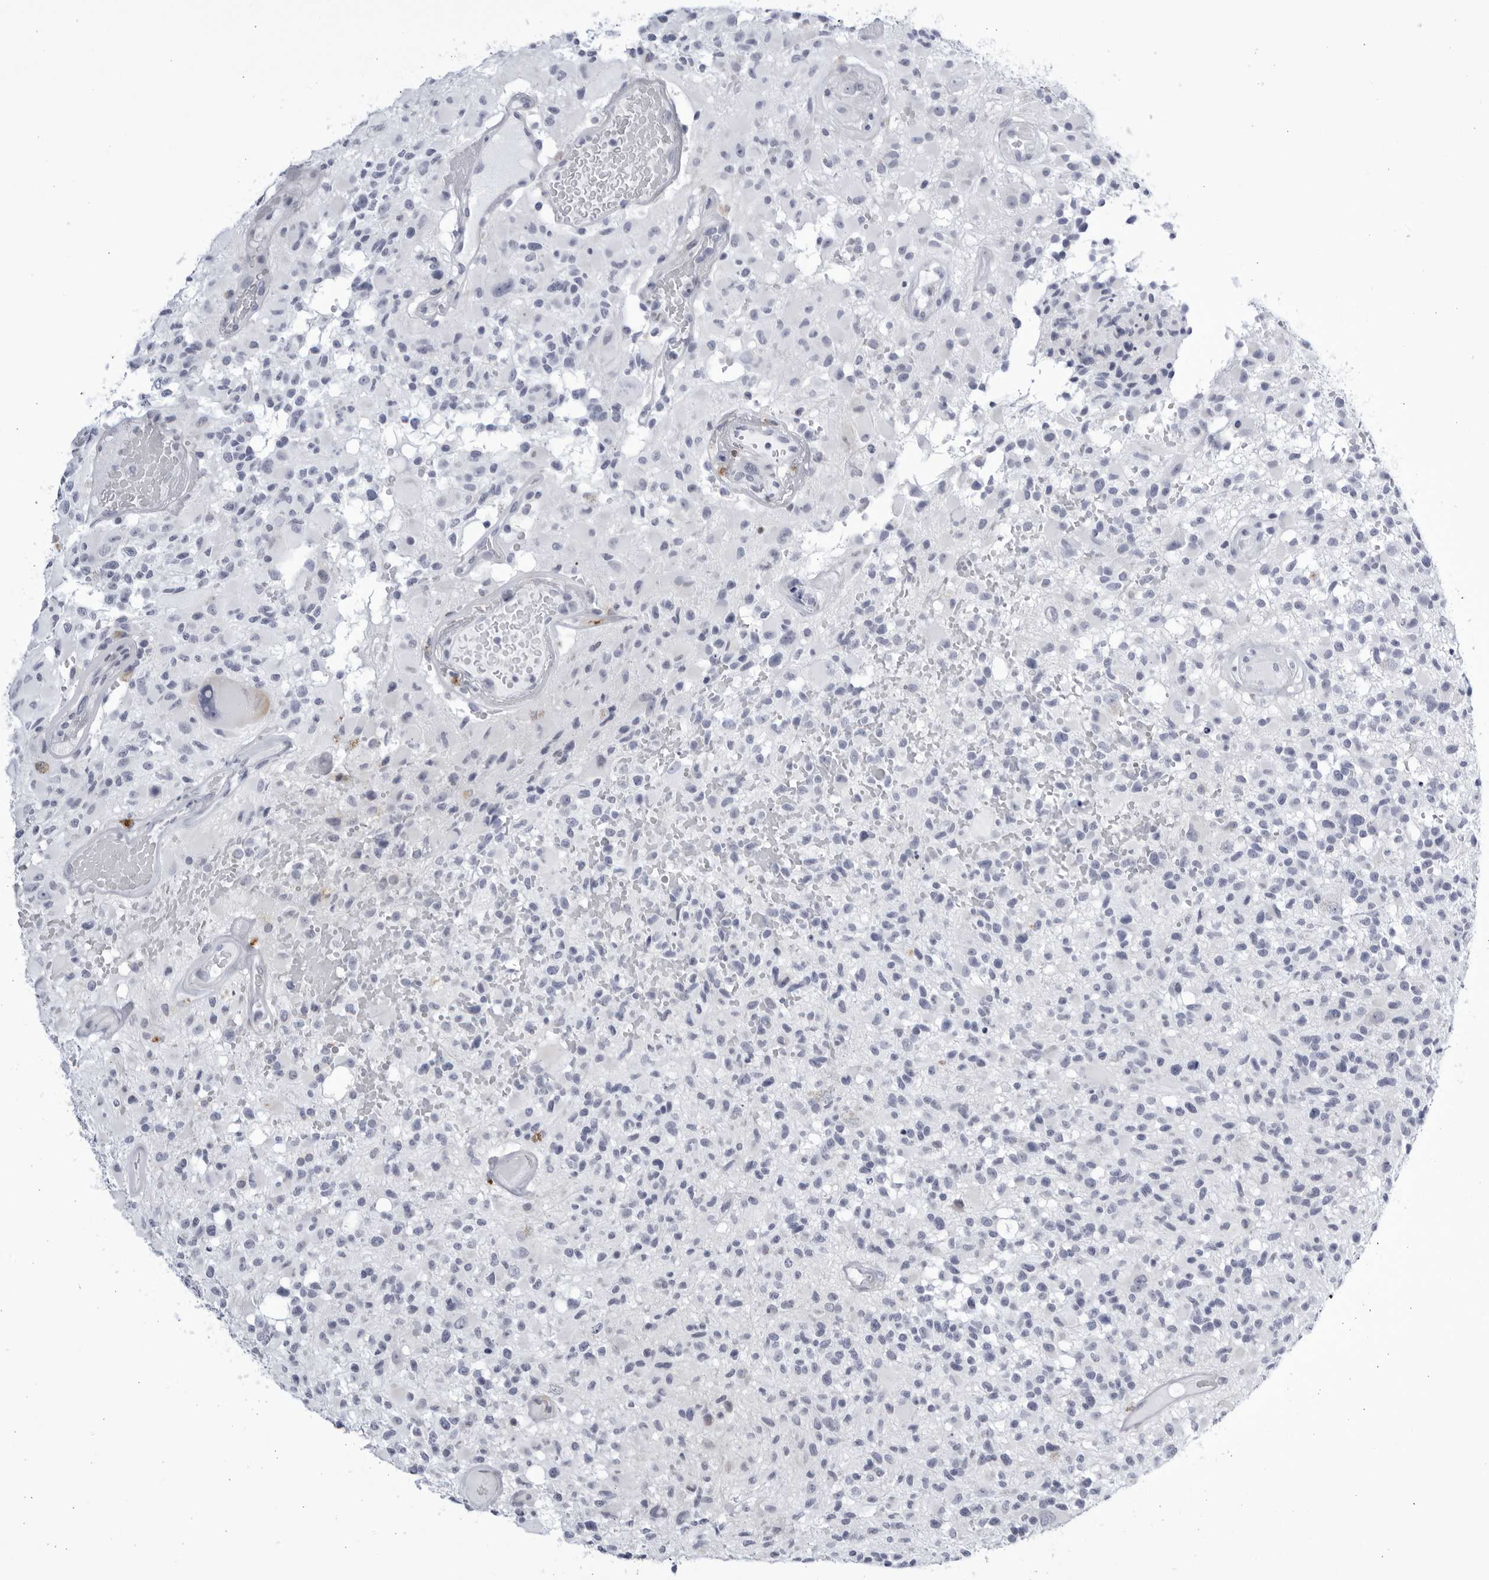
{"staining": {"intensity": "negative", "quantity": "none", "location": "none"}, "tissue": "glioma", "cell_type": "Tumor cells", "image_type": "cancer", "snomed": [{"axis": "morphology", "description": "Glioma, malignant, High grade"}, {"axis": "morphology", "description": "Glioblastoma, NOS"}, {"axis": "topography", "description": "Brain"}], "caption": "IHC photomicrograph of neoplastic tissue: human malignant glioma (high-grade) stained with DAB (3,3'-diaminobenzidine) shows no significant protein expression in tumor cells. (Brightfield microscopy of DAB IHC at high magnification).", "gene": "CCDC181", "patient": {"sex": "male", "age": 60}}